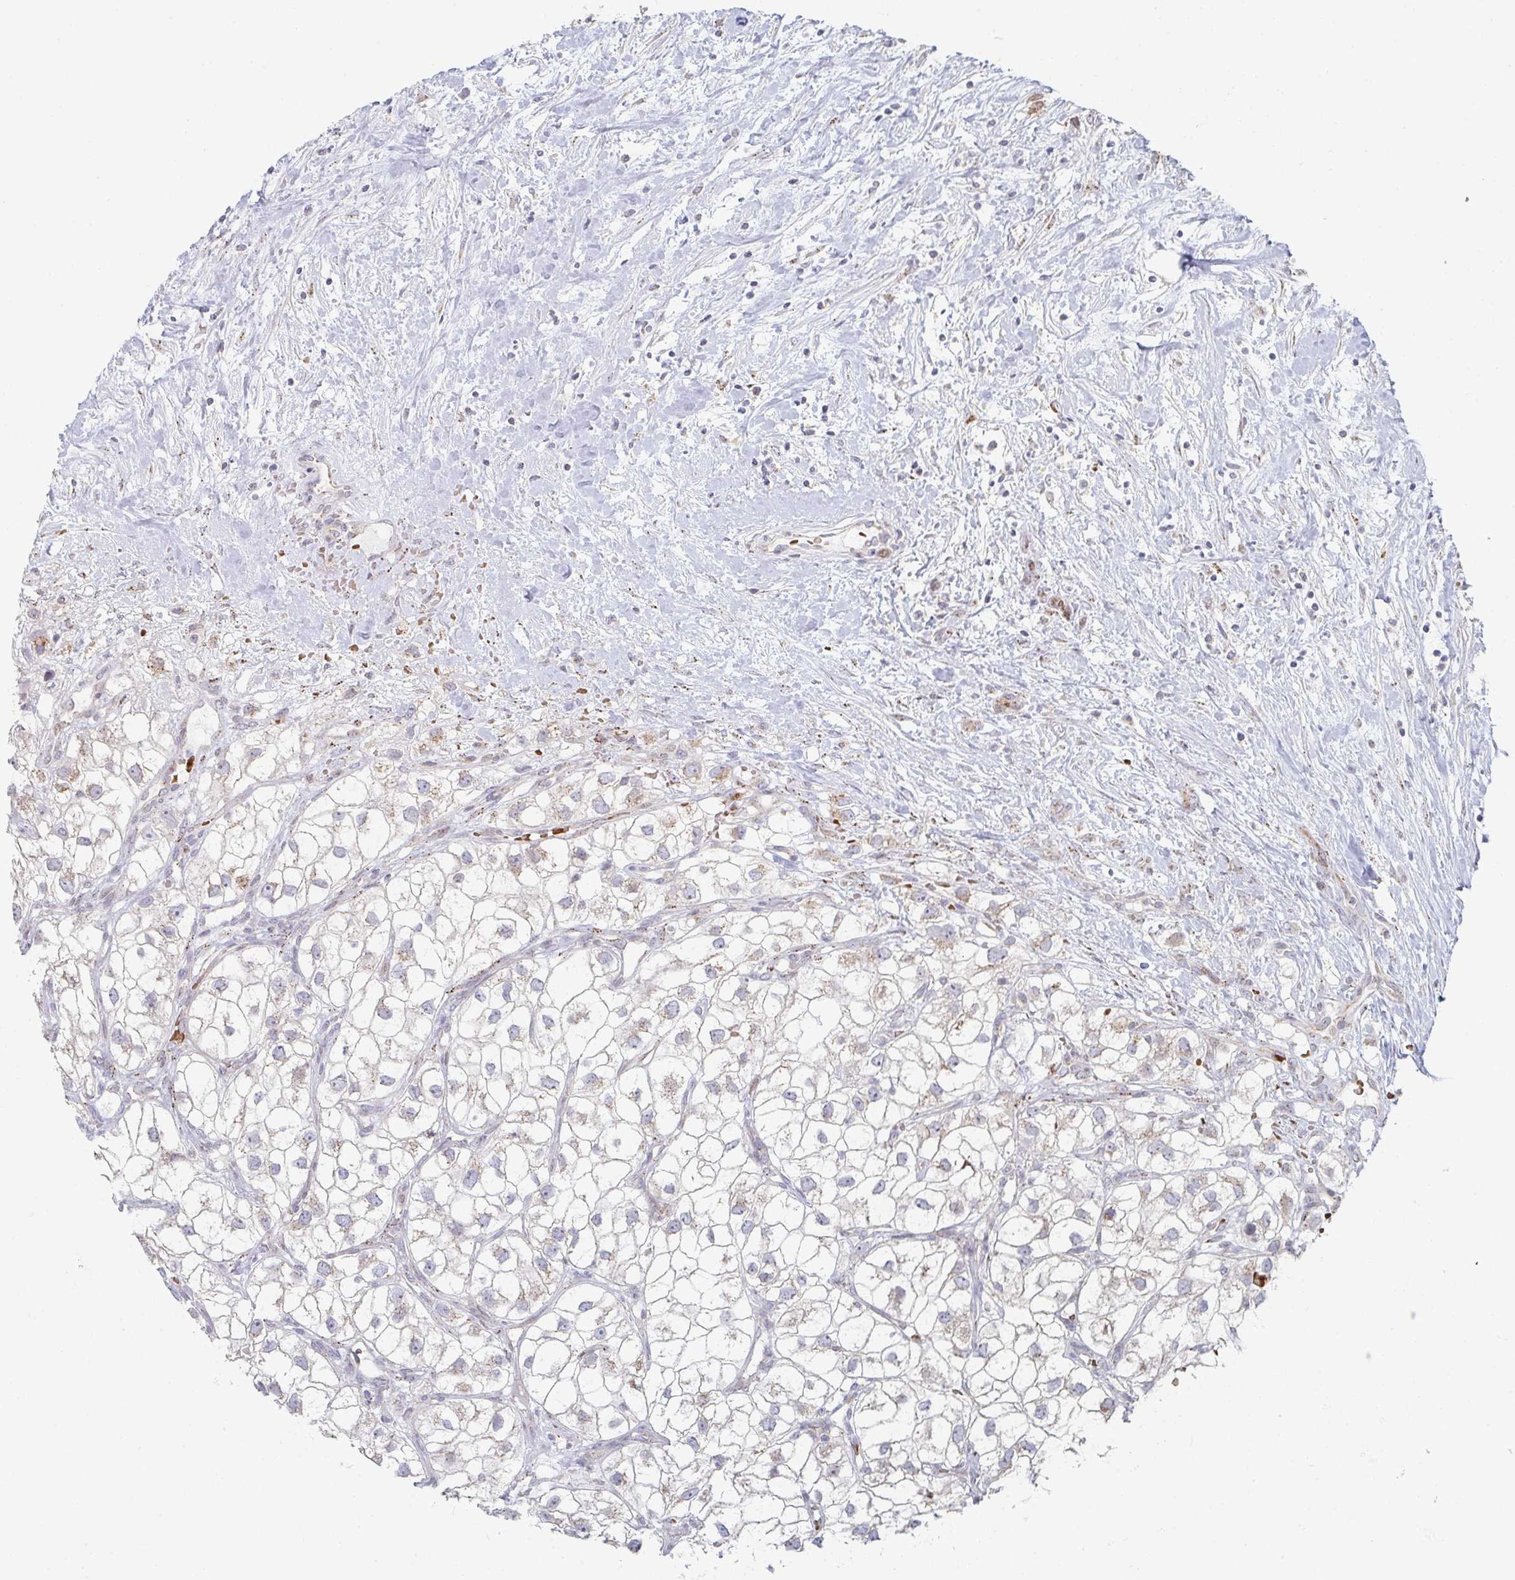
{"staining": {"intensity": "weak", "quantity": "<25%", "location": "cytoplasmic/membranous"}, "tissue": "renal cancer", "cell_type": "Tumor cells", "image_type": "cancer", "snomed": [{"axis": "morphology", "description": "Adenocarcinoma, NOS"}, {"axis": "topography", "description": "Kidney"}], "caption": "Tumor cells show no significant protein positivity in renal cancer (adenocarcinoma).", "gene": "ZNF526", "patient": {"sex": "male", "age": 59}}